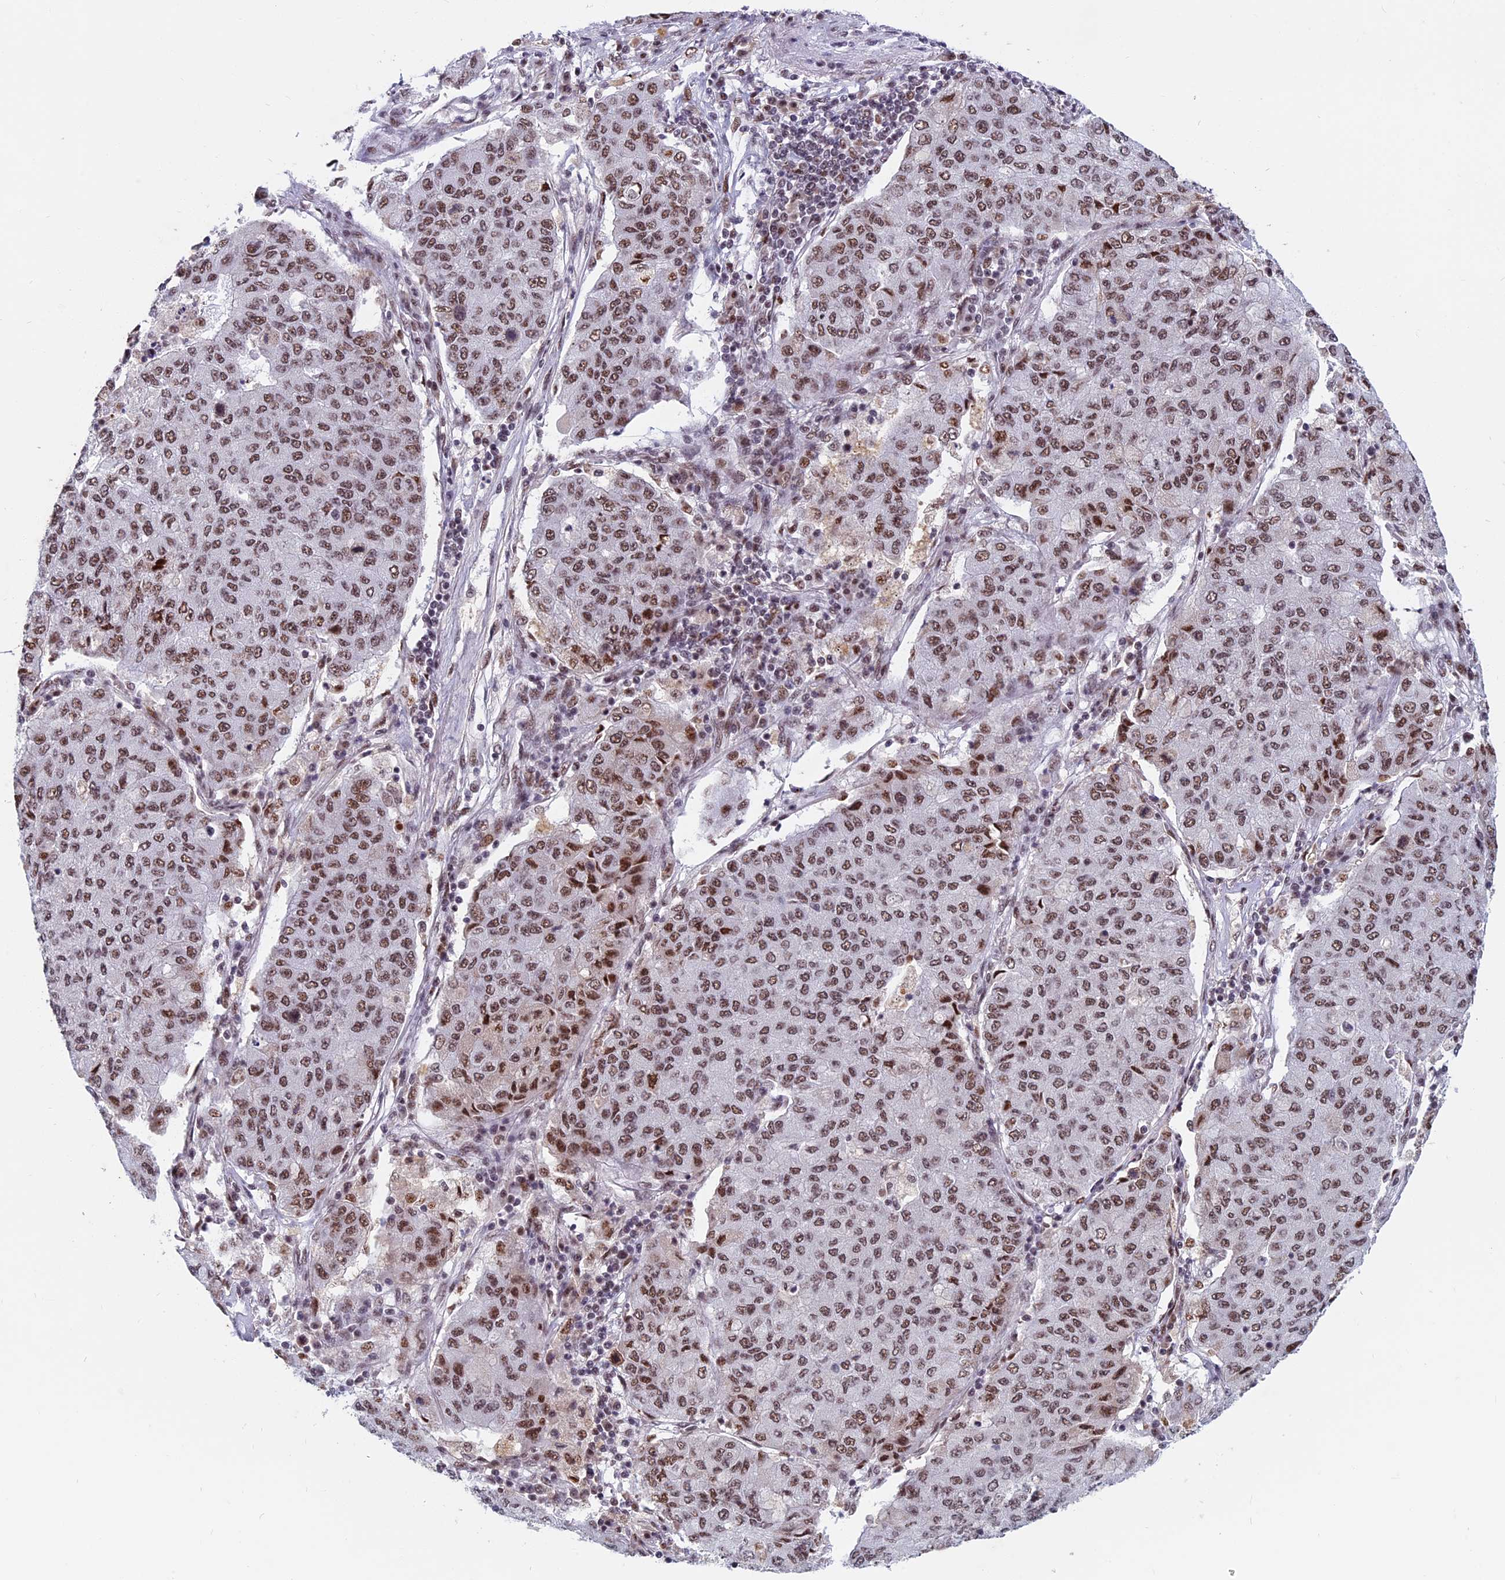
{"staining": {"intensity": "moderate", "quantity": ">75%", "location": "nuclear"}, "tissue": "lung cancer", "cell_type": "Tumor cells", "image_type": "cancer", "snomed": [{"axis": "morphology", "description": "Squamous cell carcinoma, NOS"}, {"axis": "topography", "description": "Lung"}], "caption": "Lung cancer (squamous cell carcinoma) tissue demonstrates moderate nuclear positivity in approximately >75% of tumor cells, visualized by immunohistochemistry.", "gene": "CDC7", "patient": {"sex": "male", "age": 74}}